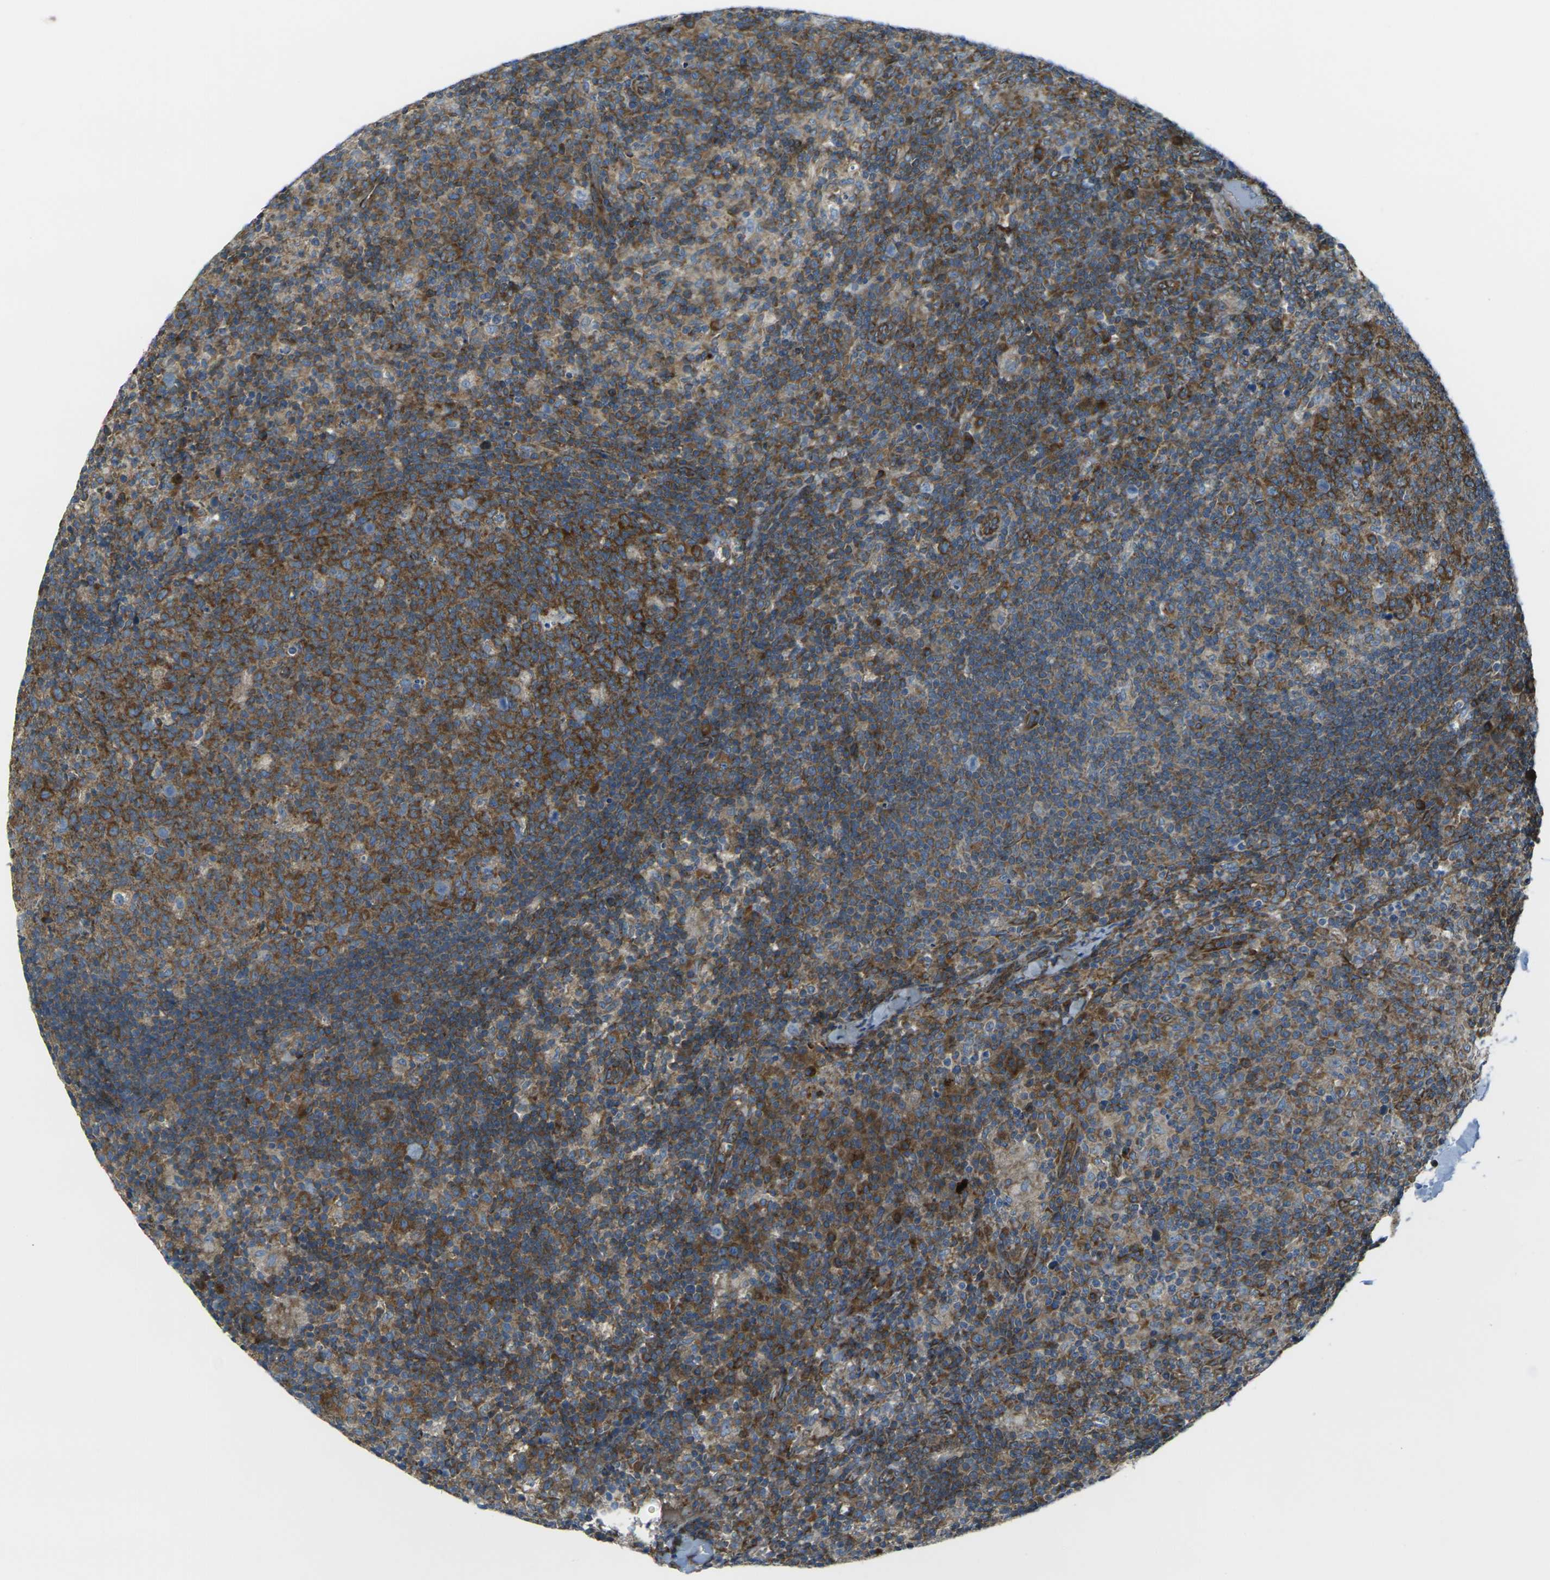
{"staining": {"intensity": "strong", "quantity": ">75%", "location": "cytoplasmic/membranous"}, "tissue": "lymph node", "cell_type": "Germinal center cells", "image_type": "normal", "snomed": [{"axis": "morphology", "description": "Normal tissue, NOS"}, {"axis": "morphology", "description": "Inflammation, NOS"}, {"axis": "topography", "description": "Lymph node"}], "caption": "DAB immunohistochemical staining of unremarkable lymph node exhibits strong cytoplasmic/membranous protein staining in about >75% of germinal center cells.", "gene": "CELSR2", "patient": {"sex": "male", "age": 55}}